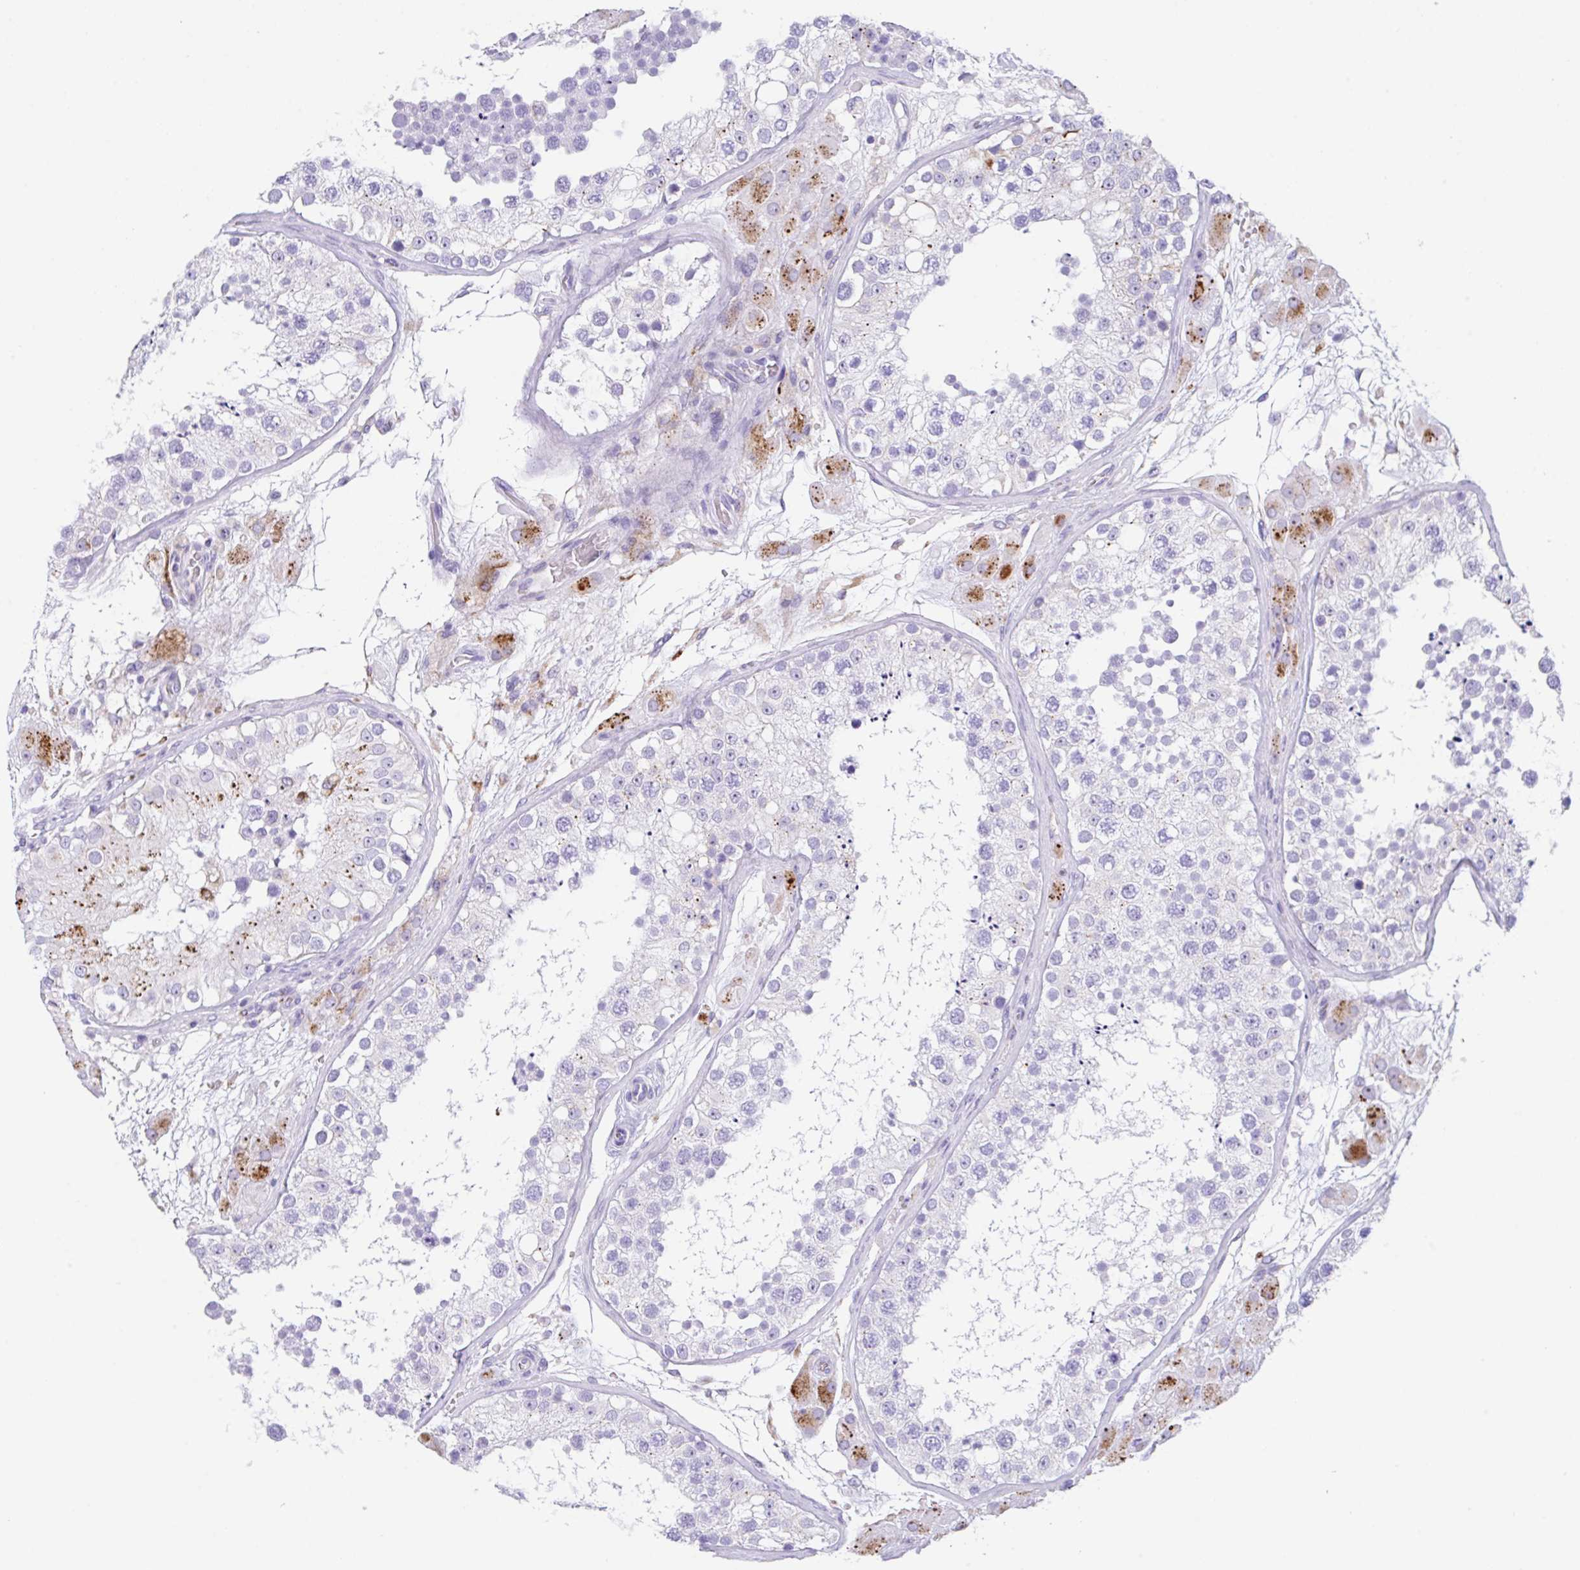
{"staining": {"intensity": "negative", "quantity": "none", "location": "none"}, "tissue": "testis", "cell_type": "Cells in seminiferous ducts", "image_type": "normal", "snomed": [{"axis": "morphology", "description": "Normal tissue, NOS"}, {"axis": "topography", "description": "Testis"}], "caption": "Cells in seminiferous ducts are negative for brown protein staining in unremarkable testis. Brightfield microscopy of IHC stained with DAB (brown) and hematoxylin (blue), captured at high magnification.", "gene": "NDUFAF8", "patient": {"sex": "male", "age": 26}}